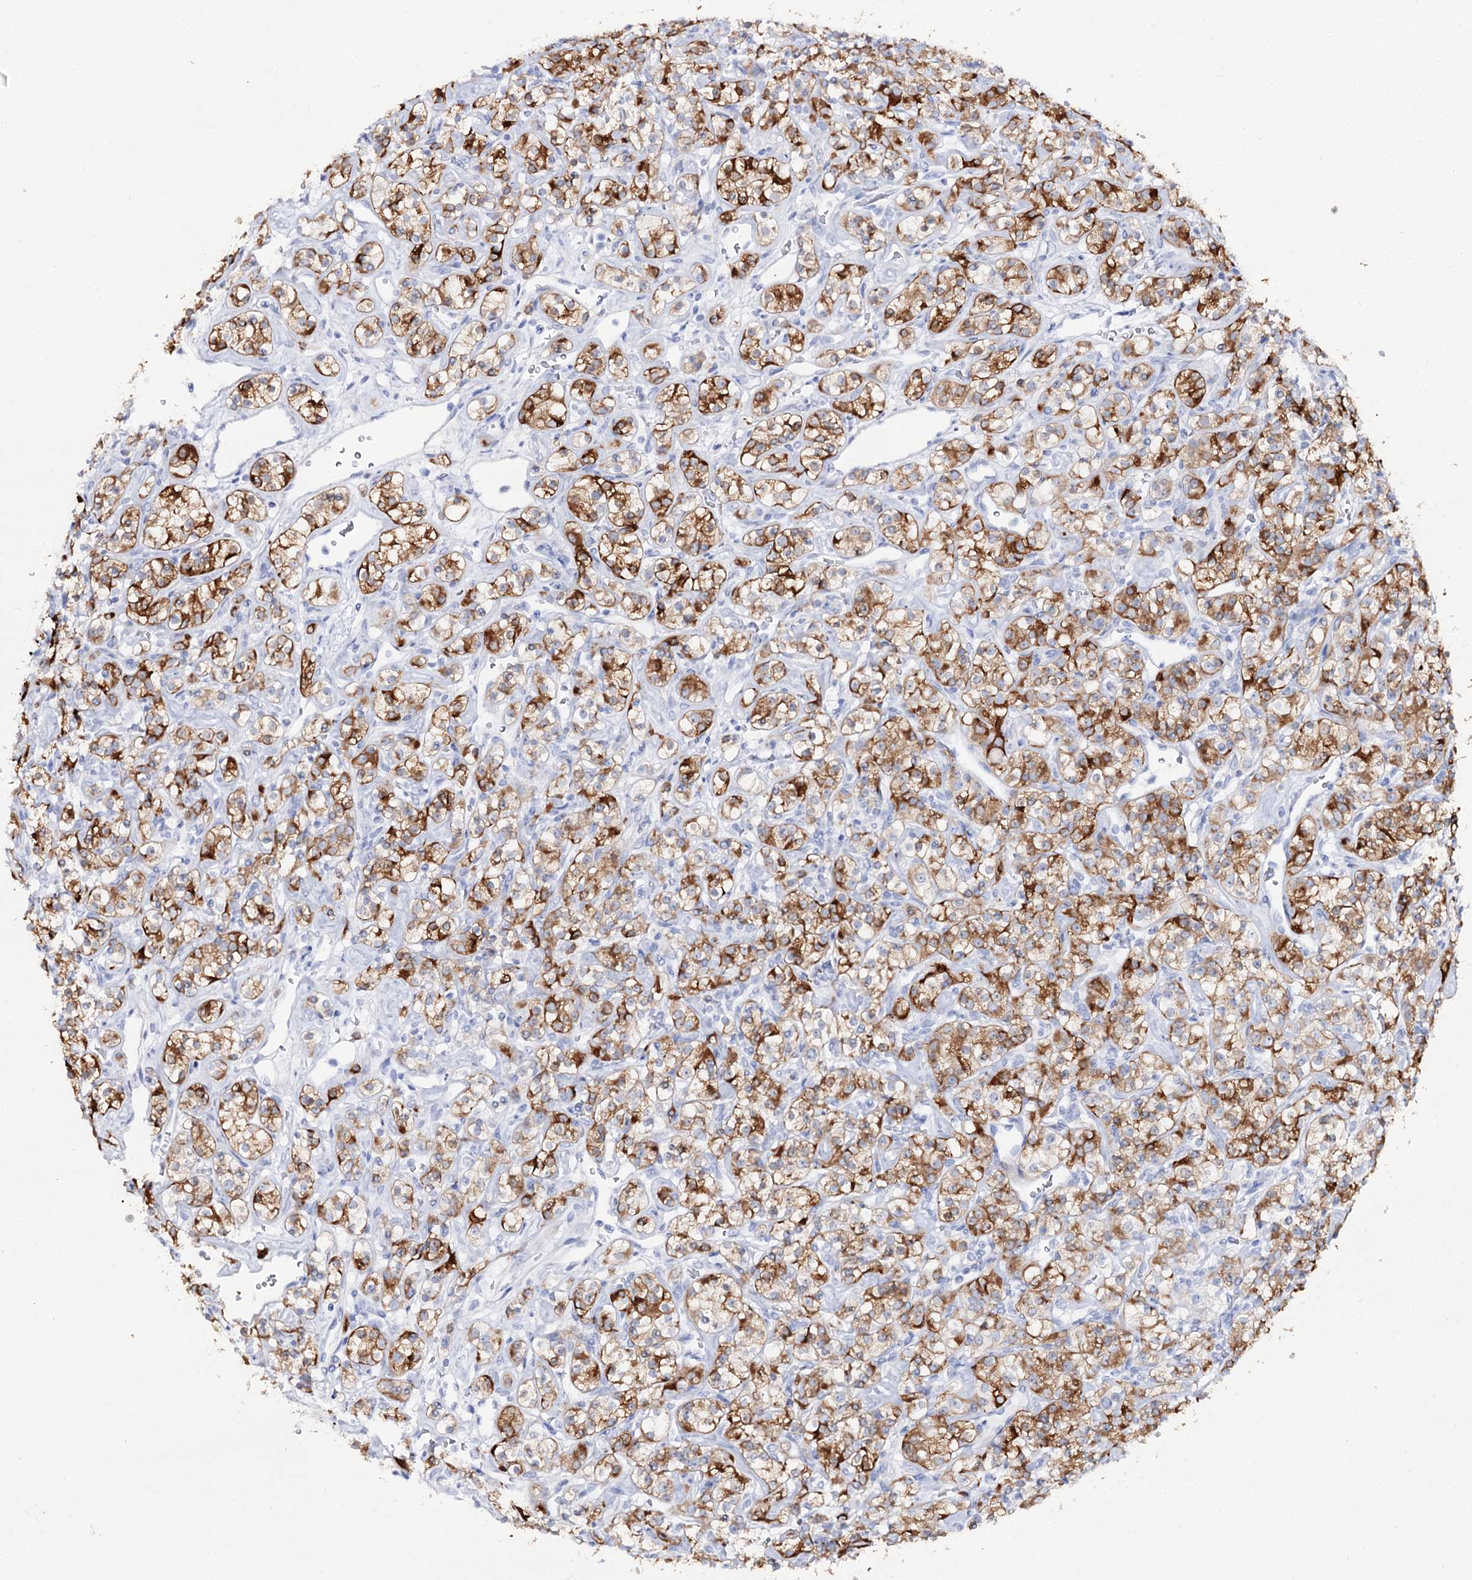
{"staining": {"intensity": "strong", "quantity": ">75%", "location": "cytoplasmic/membranous"}, "tissue": "renal cancer", "cell_type": "Tumor cells", "image_type": "cancer", "snomed": [{"axis": "morphology", "description": "Adenocarcinoma, NOS"}, {"axis": "topography", "description": "Kidney"}], "caption": "An image of renal cancer (adenocarcinoma) stained for a protein exhibits strong cytoplasmic/membranous brown staining in tumor cells.", "gene": "SLC3A1", "patient": {"sex": "male", "age": 77}}